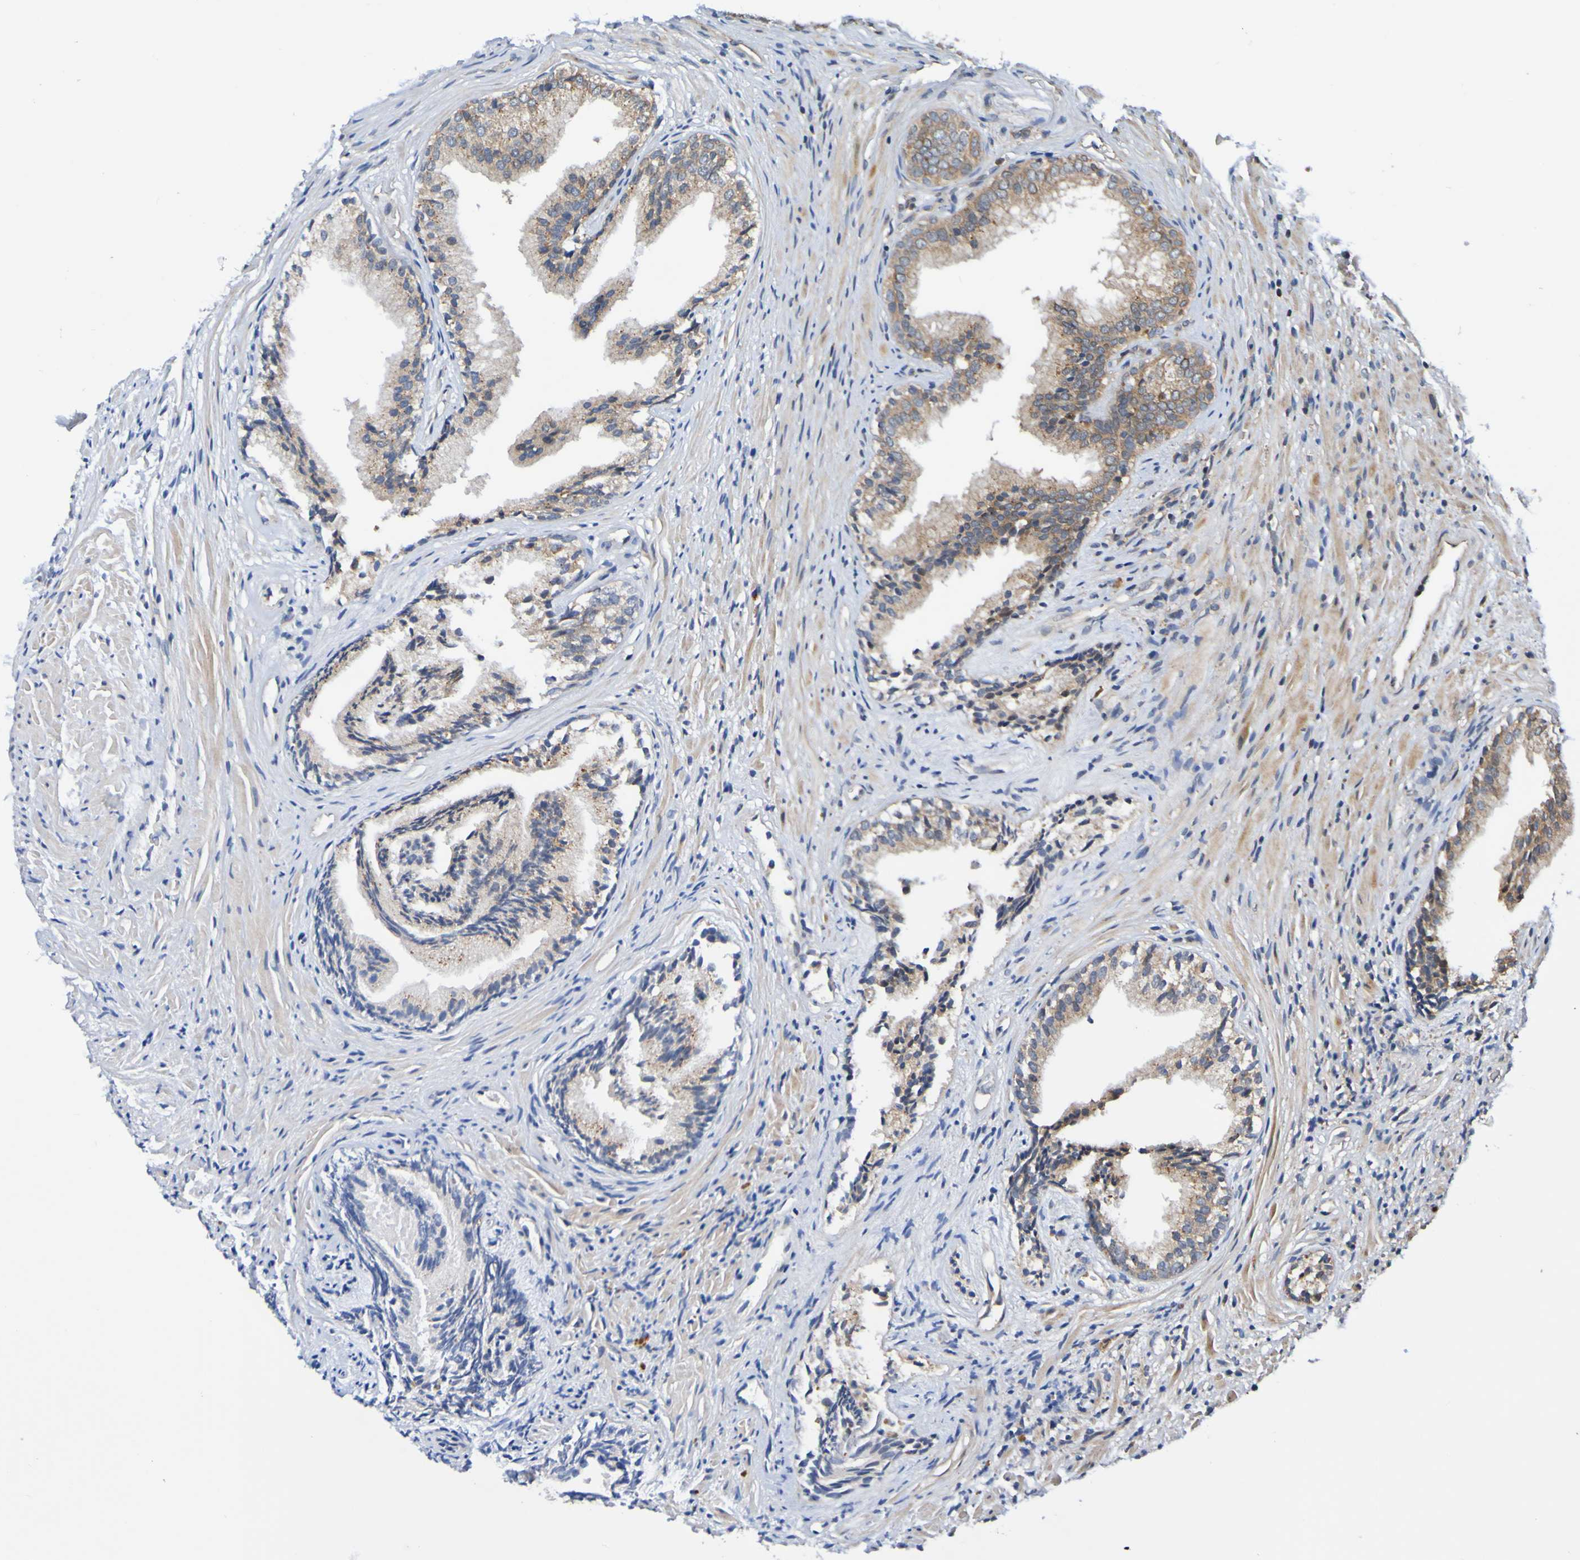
{"staining": {"intensity": "moderate", "quantity": "25%-75%", "location": "cytoplasmic/membranous"}, "tissue": "prostate", "cell_type": "Glandular cells", "image_type": "normal", "snomed": [{"axis": "morphology", "description": "Normal tissue, NOS"}, {"axis": "topography", "description": "Prostate"}], "caption": "Immunohistochemistry (IHC) image of normal human prostate stained for a protein (brown), which displays medium levels of moderate cytoplasmic/membranous expression in about 25%-75% of glandular cells.", "gene": "AXIN1", "patient": {"sex": "male", "age": 76}}